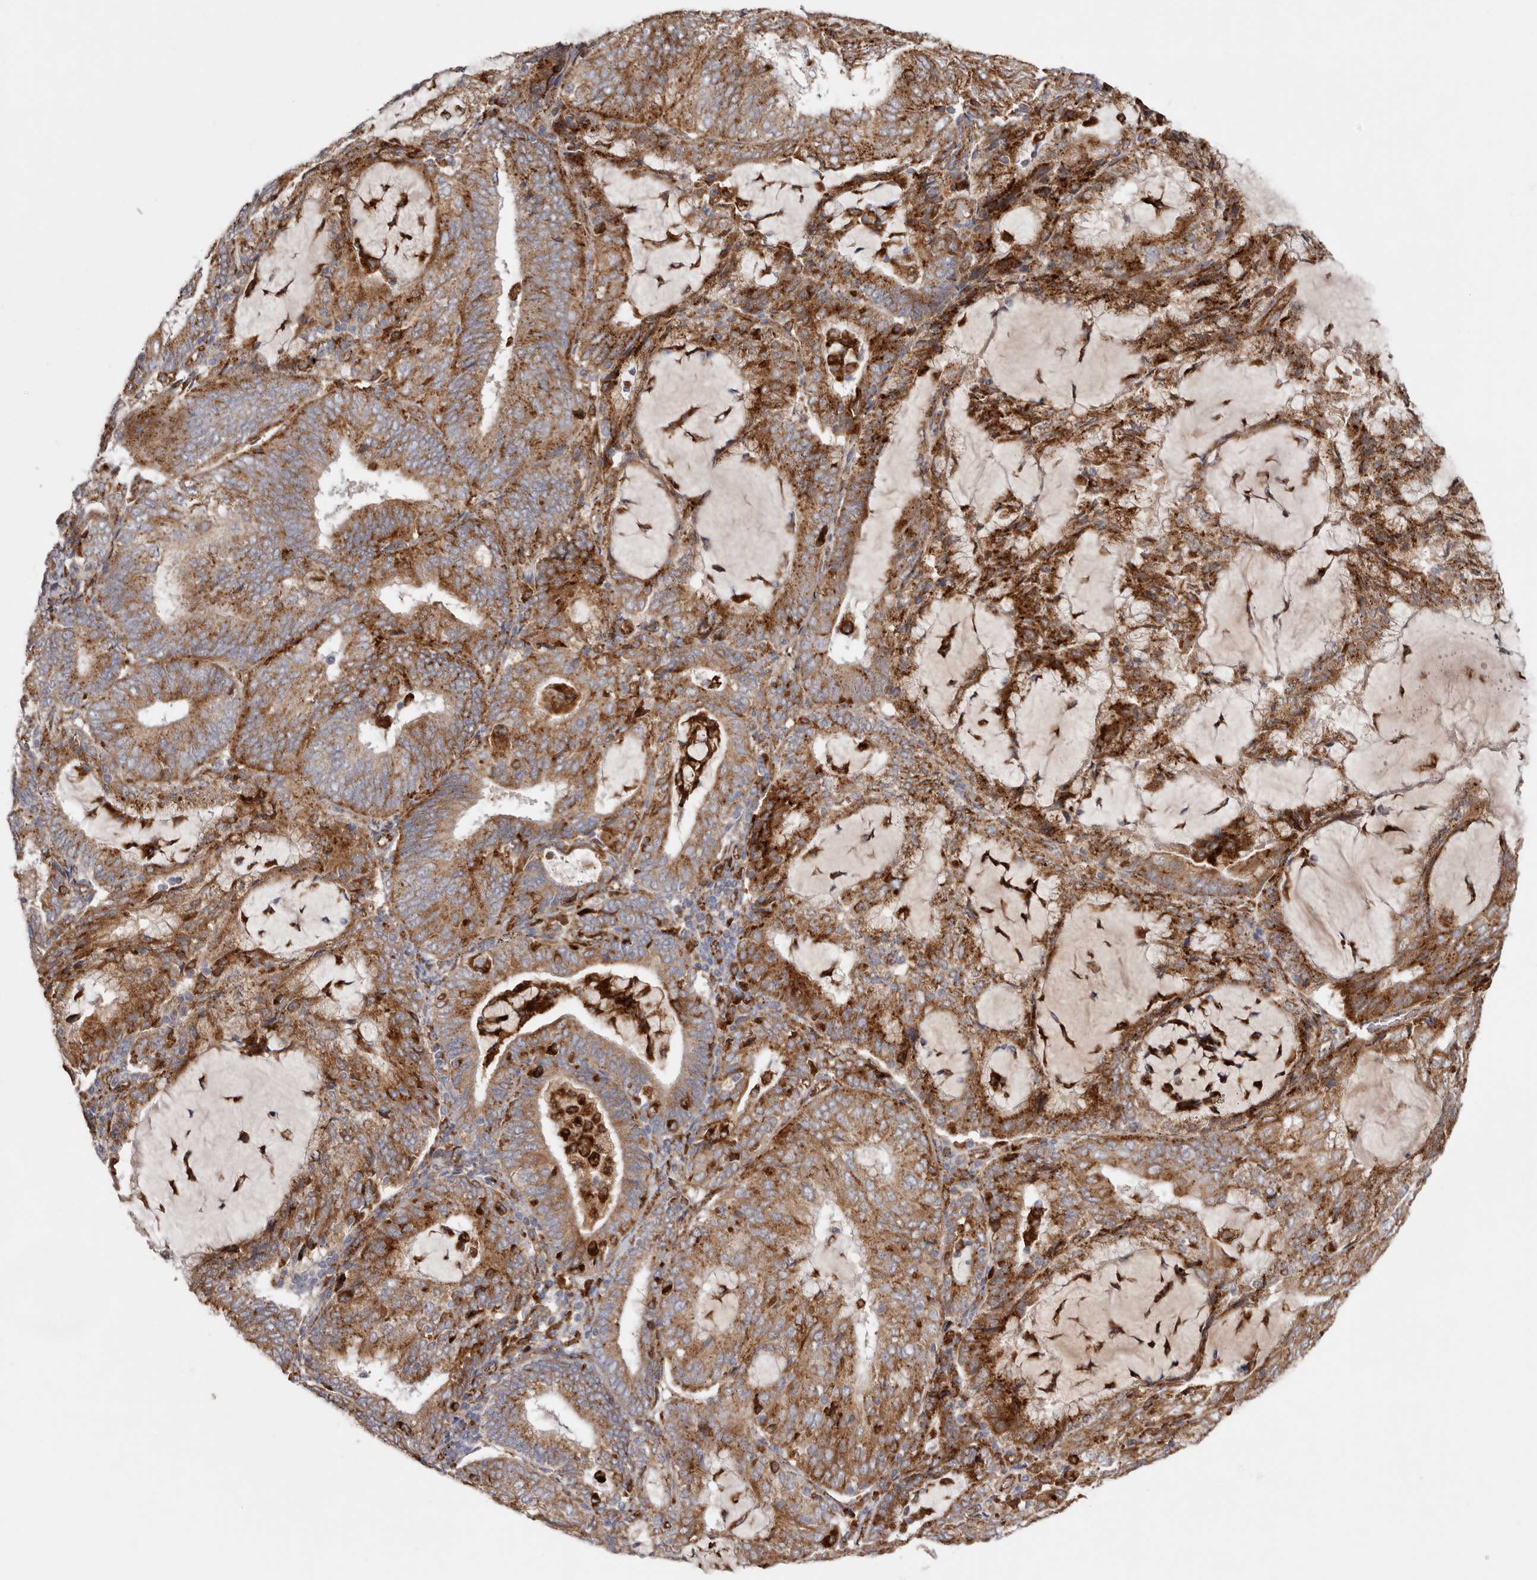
{"staining": {"intensity": "strong", "quantity": ">75%", "location": "cytoplasmic/membranous"}, "tissue": "endometrial cancer", "cell_type": "Tumor cells", "image_type": "cancer", "snomed": [{"axis": "morphology", "description": "Adenocarcinoma, NOS"}, {"axis": "topography", "description": "Endometrium"}], "caption": "DAB (3,3'-diaminobenzidine) immunohistochemical staining of endometrial adenocarcinoma shows strong cytoplasmic/membranous protein staining in approximately >75% of tumor cells.", "gene": "GRN", "patient": {"sex": "female", "age": 81}}